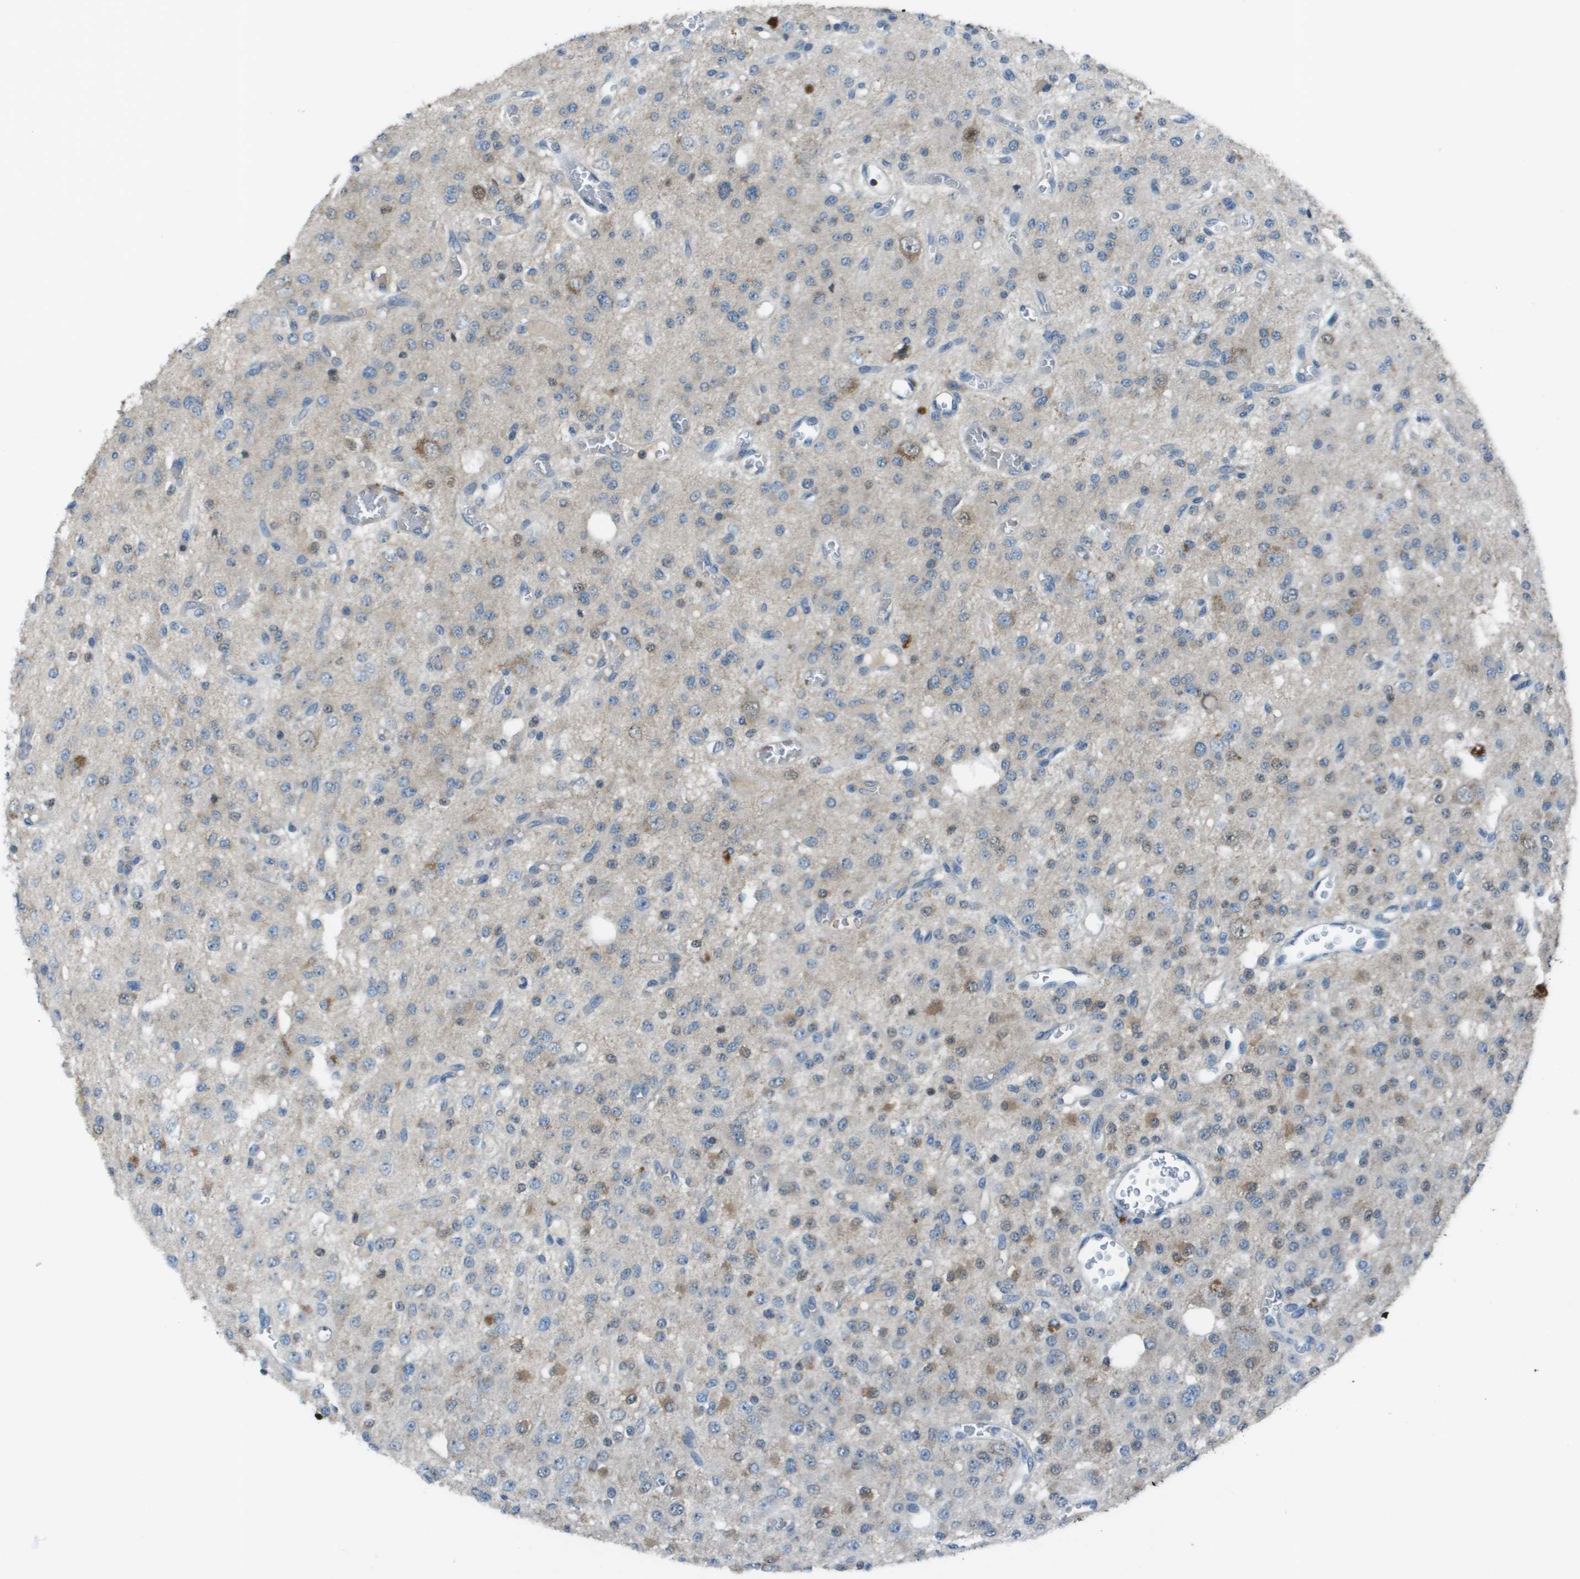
{"staining": {"intensity": "weak", "quantity": "<25%", "location": "cytoplasmic/membranous,nuclear"}, "tissue": "glioma", "cell_type": "Tumor cells", "image_type": "cancer", "snomed": [{"axis": "morphology", "description": "Glioma, malignant, Low grade"}, {"axis": "topography", "description": "Brain"}], "caption": "This is an IHC histopathology image of glioma. There is no positivity in tumor cells.", "gene": "CAMK4", "patient": {"sex": "male", "age": 38}}